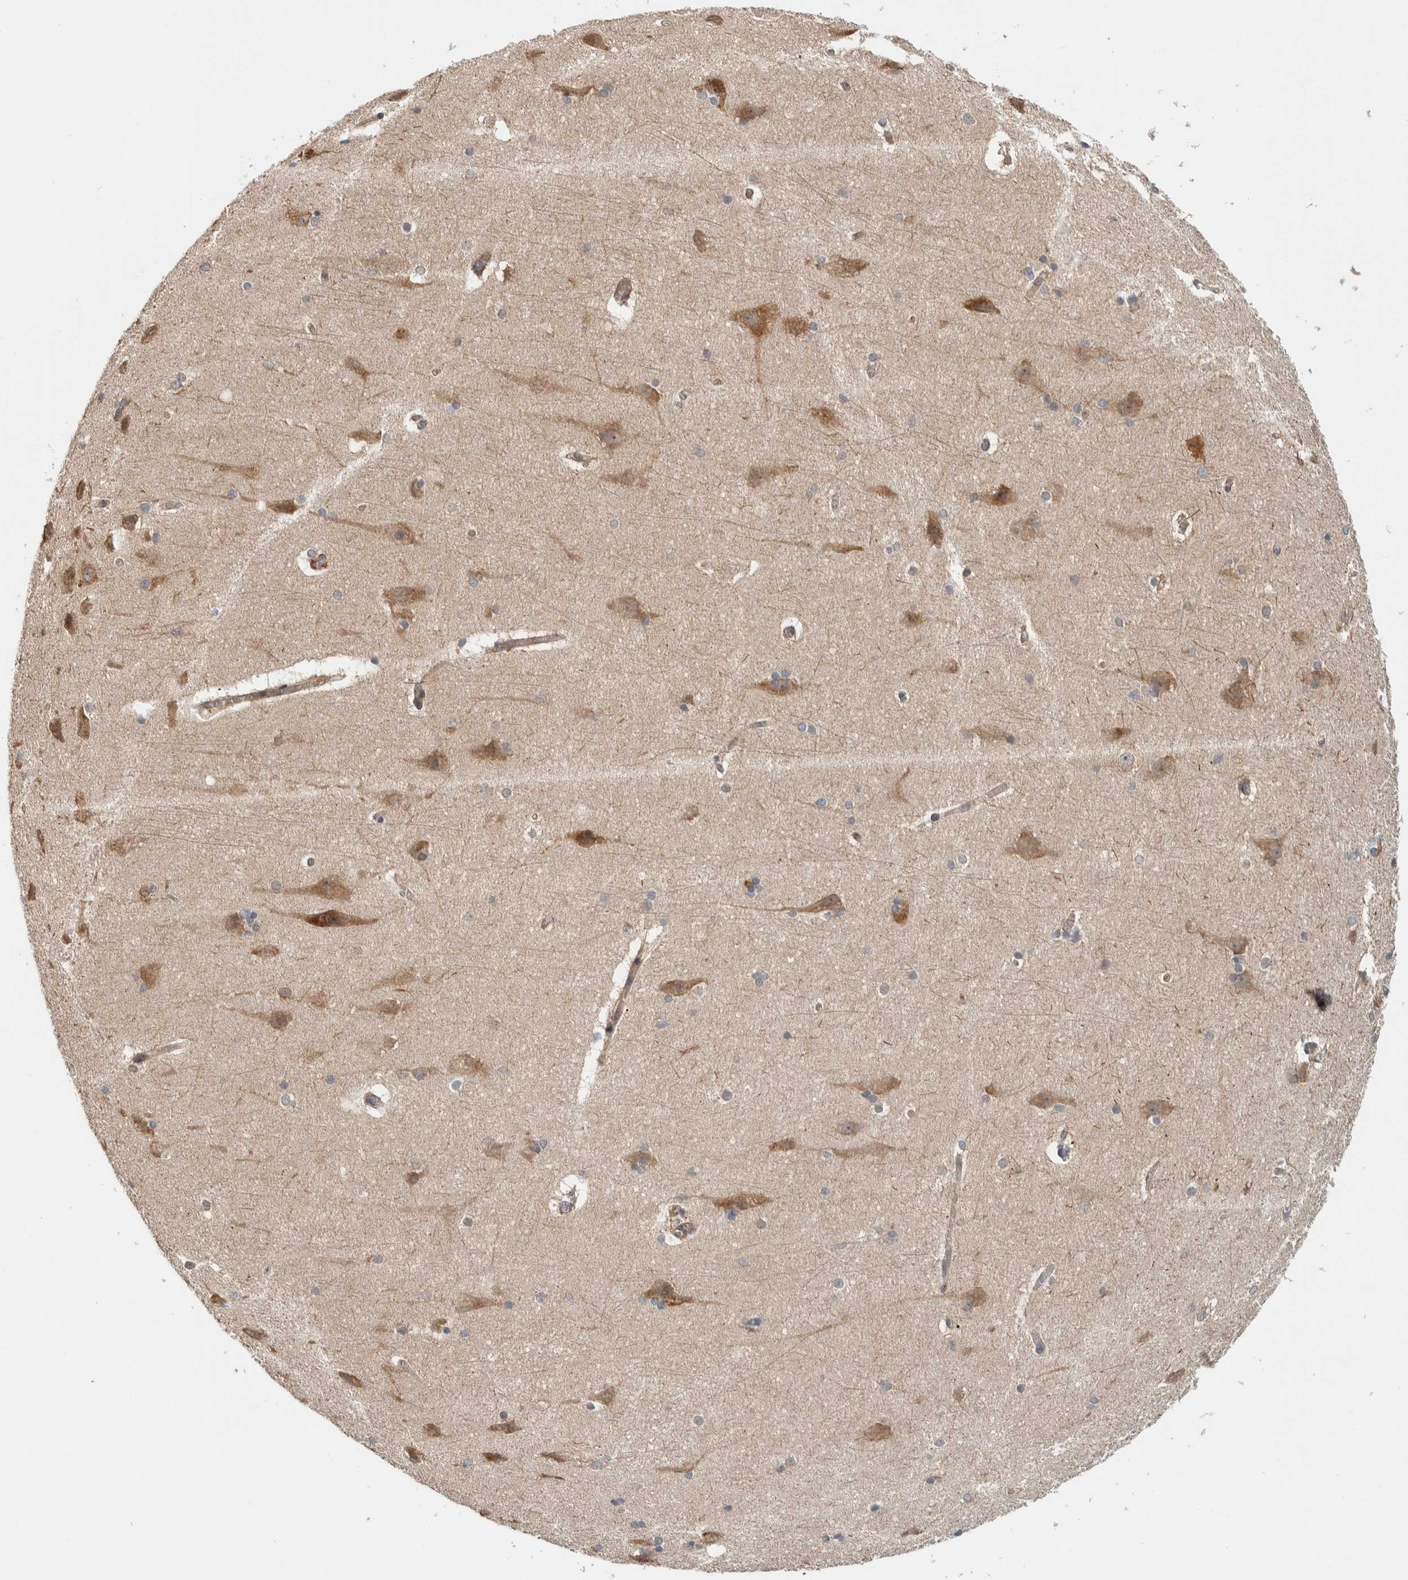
{"staining": {"intensity": "weak", "quantity": ">75%", "location": "cytoplasmic/membranous"}, "tissue": "cerebral cortex", "cell_type": "Endothelial cells", "image_type": "normal", "snomed": [{"axis": "morphology", "description": "Normal tissue, NOS"}, {"axis": "topography", "description": "Cerebral cortex"}, {"axis": "topography", "description": "Hippocampus"}], "caption": "Immunohistochemistry (IHC) of benign human cerebral cortex displays low levels of weak cytoplasmic/membranous staining in approximately >75% of endothelial cells. (brown staining indicates protein expression, while blue staining denotes nuclei).", "gene": "TBC1D31", "patient": {"sex": "female", "age": 19}}